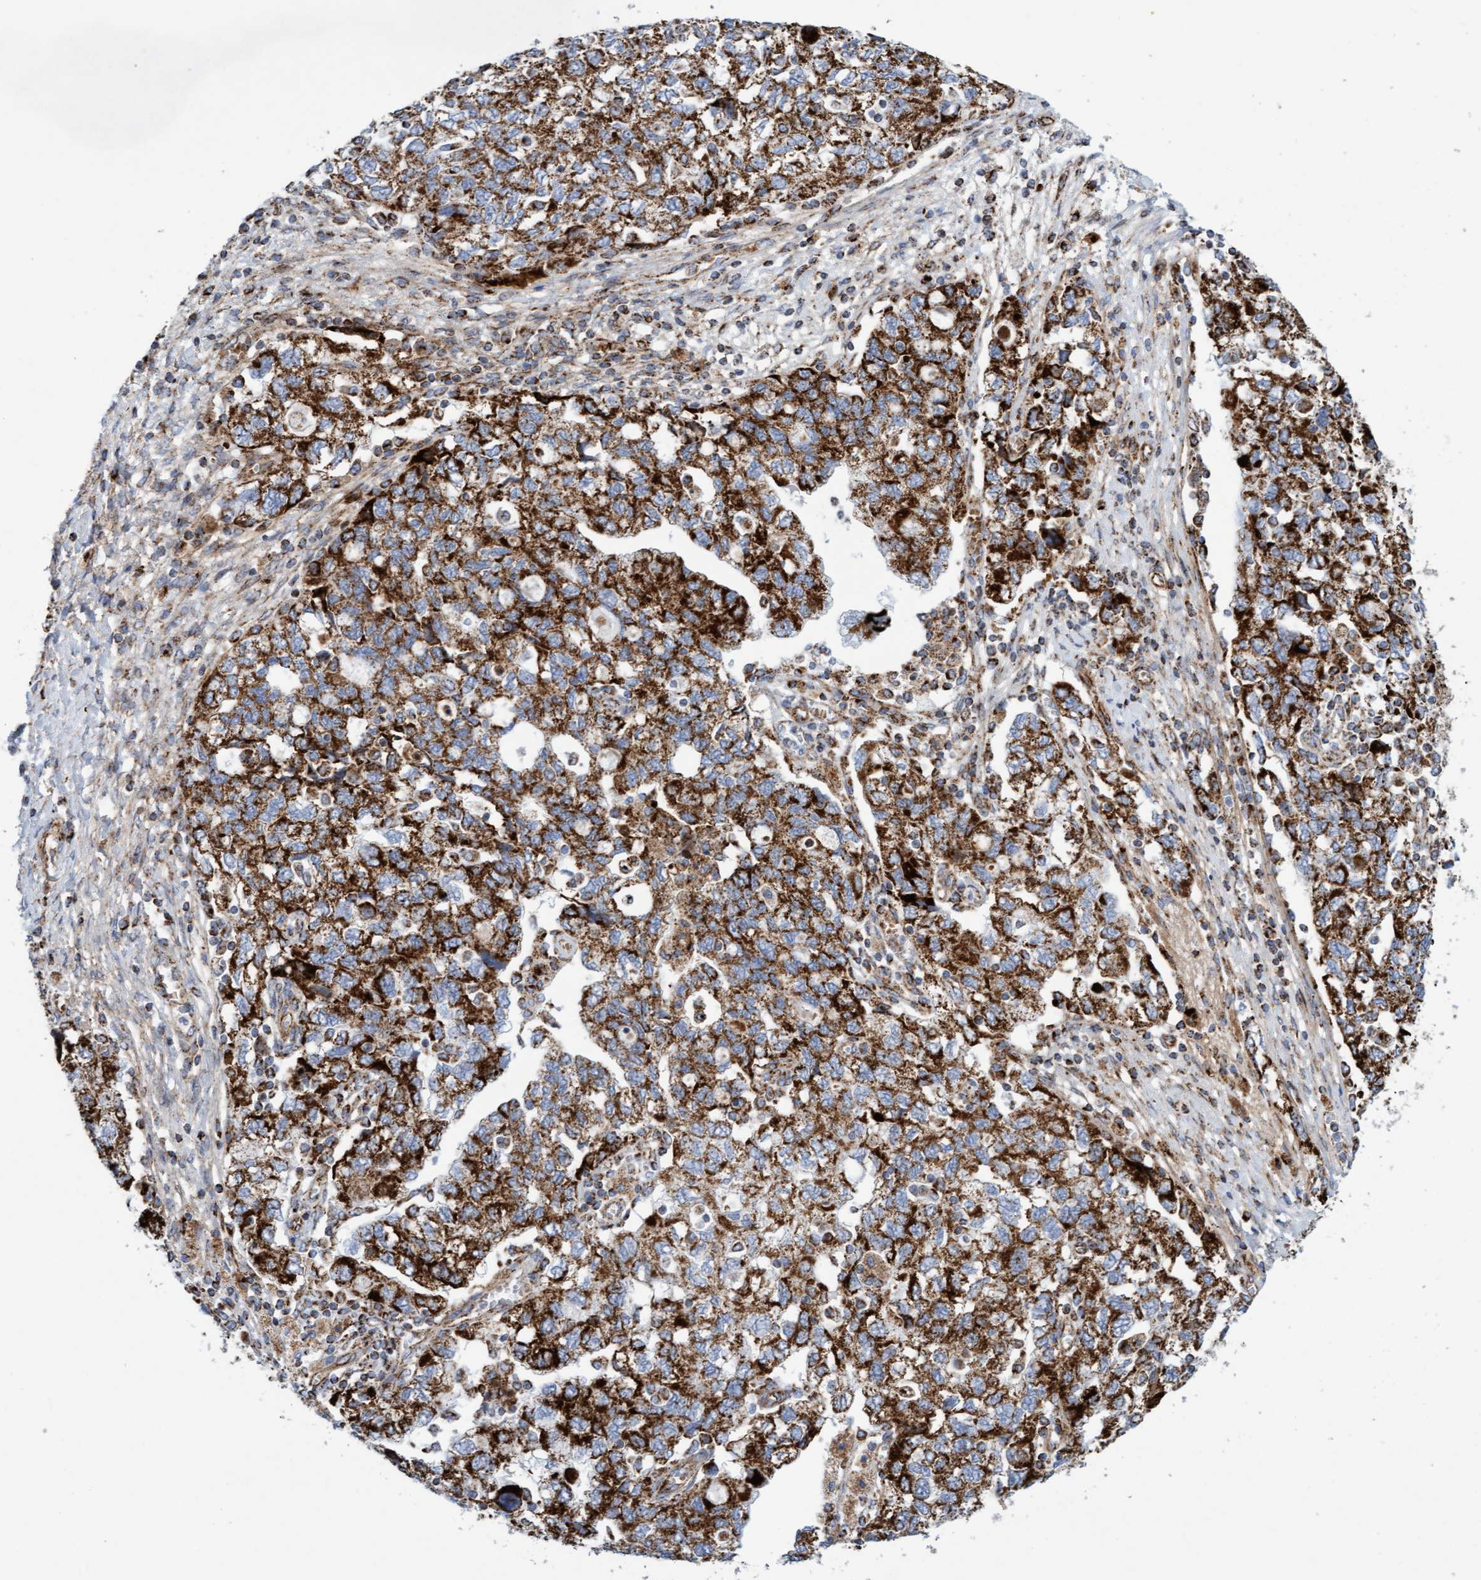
{"staining": {"intensity": "strong", "quantity": ">75%", "location": "cytoplasmic/membranous"}, "tissue": "ovarian cancer", "cell_type": "Tumor cells", "image_type": "cancer", "snomed": [{"axis": "morphology", "description": "Carcinoma, NOS"}, {"axis": "morphology", "description": "Cystadenocarcinoma, serous, NOS"}, {"axis": "topography", "description": "Ovary"}], "caption": "Immunohistochemistry (IHC) photomicrograph of neoplastic tissue: human ovarian serous cystadenocarcinoma stained using IHC demonstrates high levels of strong protein expression localized specifically in the cytoplasmic/membranous of tumor cells, appearing as a cytoplasmic/membranous brown color.", "gene": "GGTA1", "patient": {"sex": "female", "age": 69}}